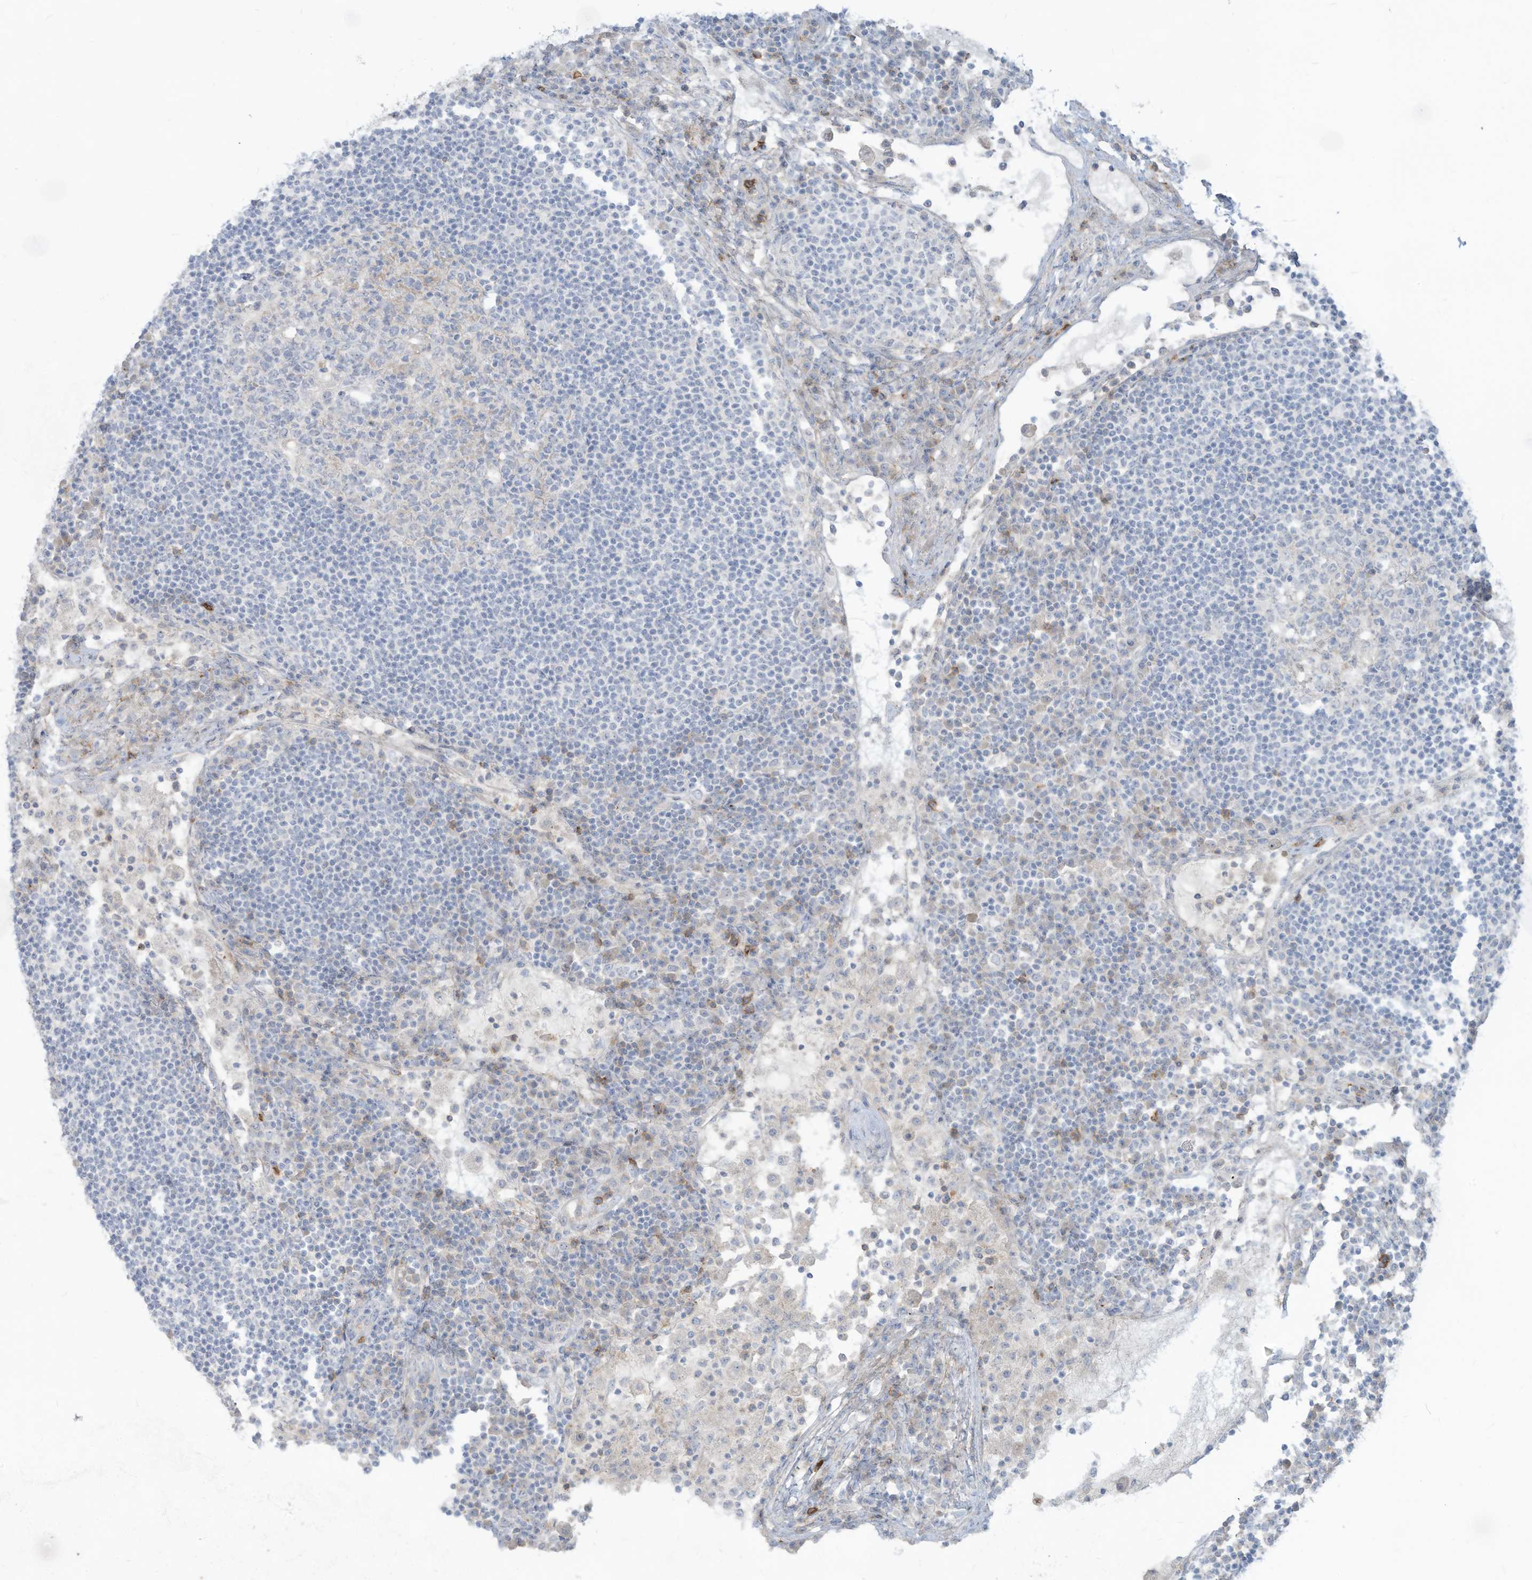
{"staining": {"intensity": "negative", "quantity": "none", "location": "none"}, "tissue": "lymph node", "cell_type": "Germinal center cells", "image_type": "normal", "snomed": [{"axis": "morphology", "description": "Normal tissue, NOS"}, {"axis": "topography", "description": "Lymph node"}], "caption": "Image shows no significant protein positivity in germinal center cells of unremarkable lymph node.", "gene": "NOTO", "patient": {"sex": "female", "age": 53}}